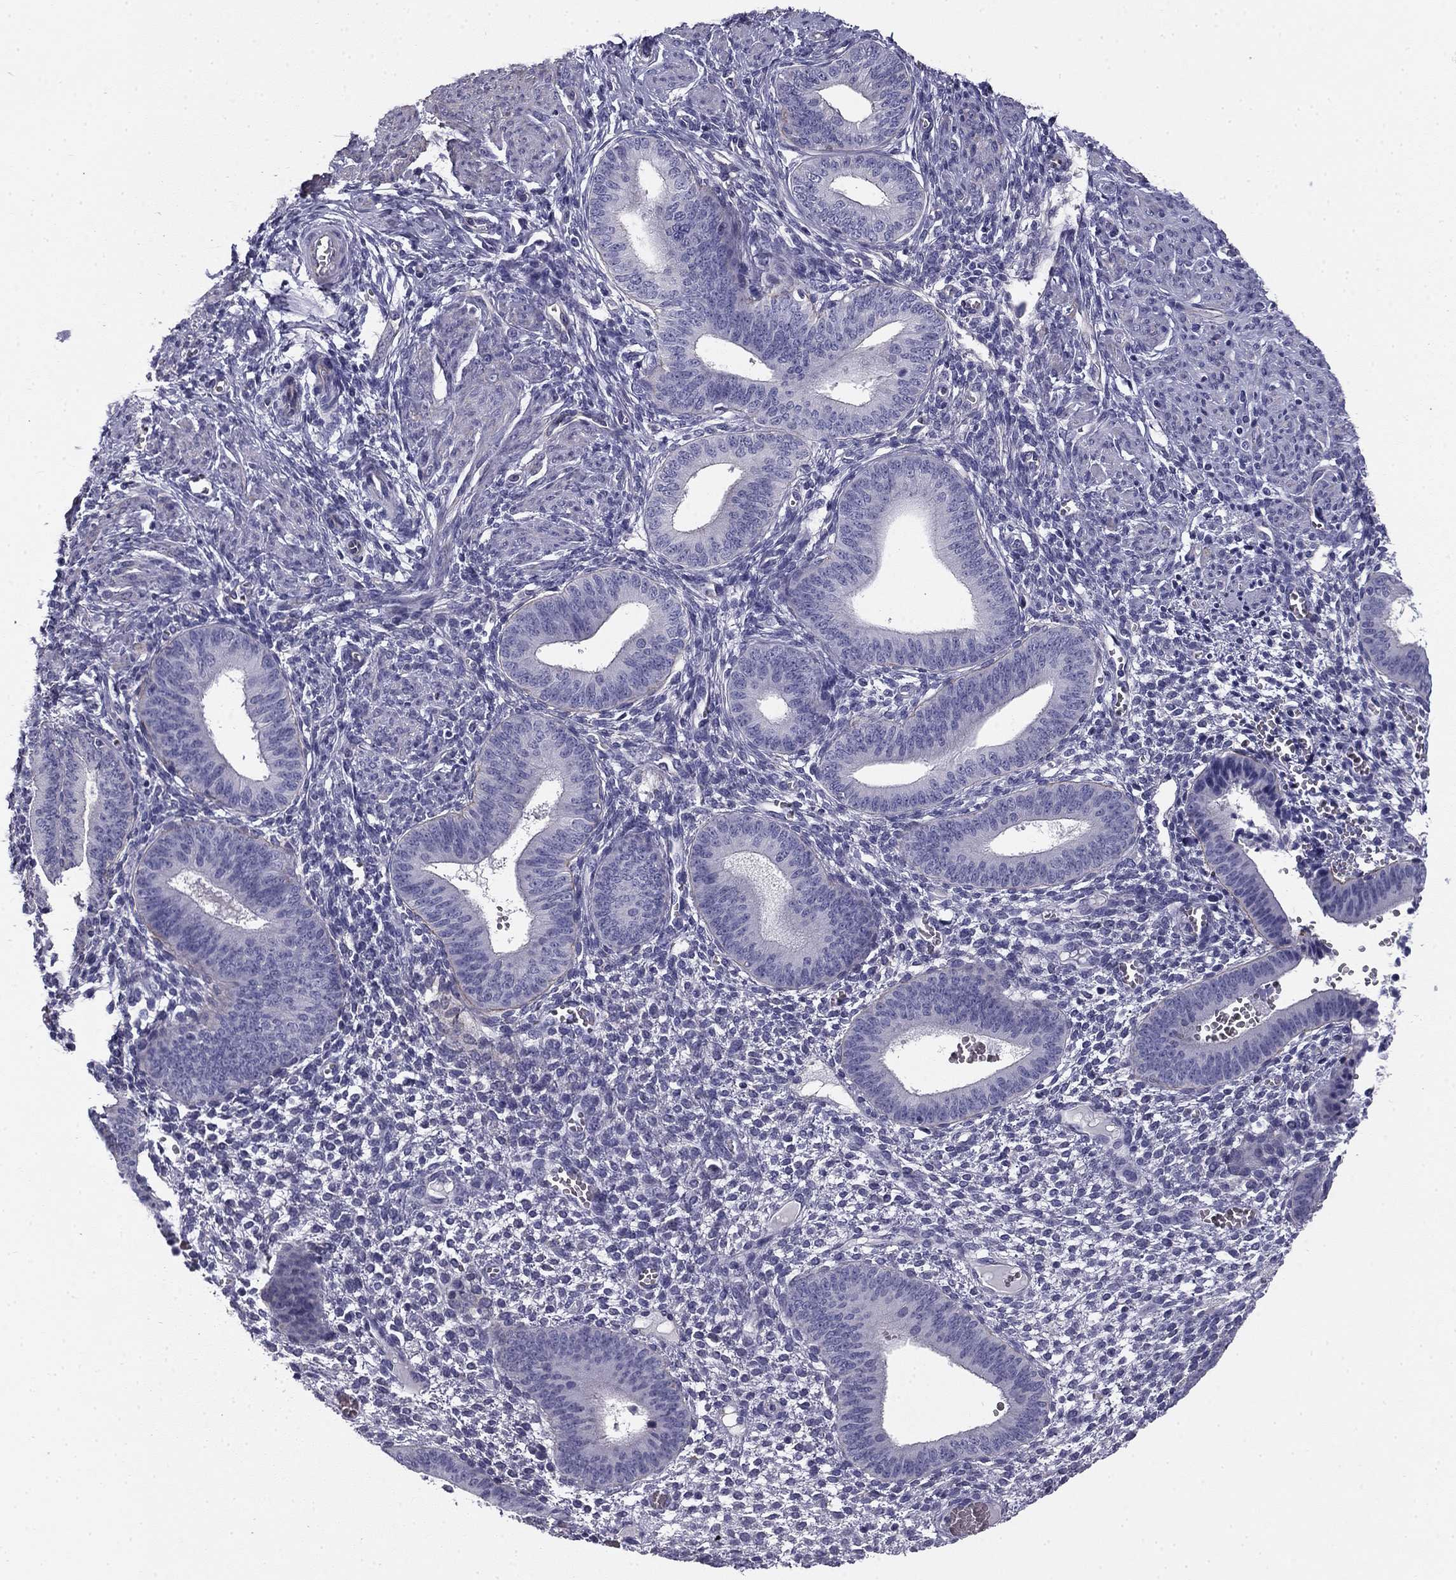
{"staining": {"intensity": "negative", "quantity": "none", "location": "none"}, "tissue": "endometrium", "cell_type": "Cells in endometrial stroma", "image_type": "normal", "snomed": [{"axis": "morphology", "description": "Normal tissue, NOS"}, {"axis": "topography", "description": "Endometrium"}], "caption": "DAB immunohistochemical staining of benign endometrium exhibits no significant expression in cells in endometrial stroma.", "gene": "FLNC", "patient": {"sex": "female", "age": 42}}